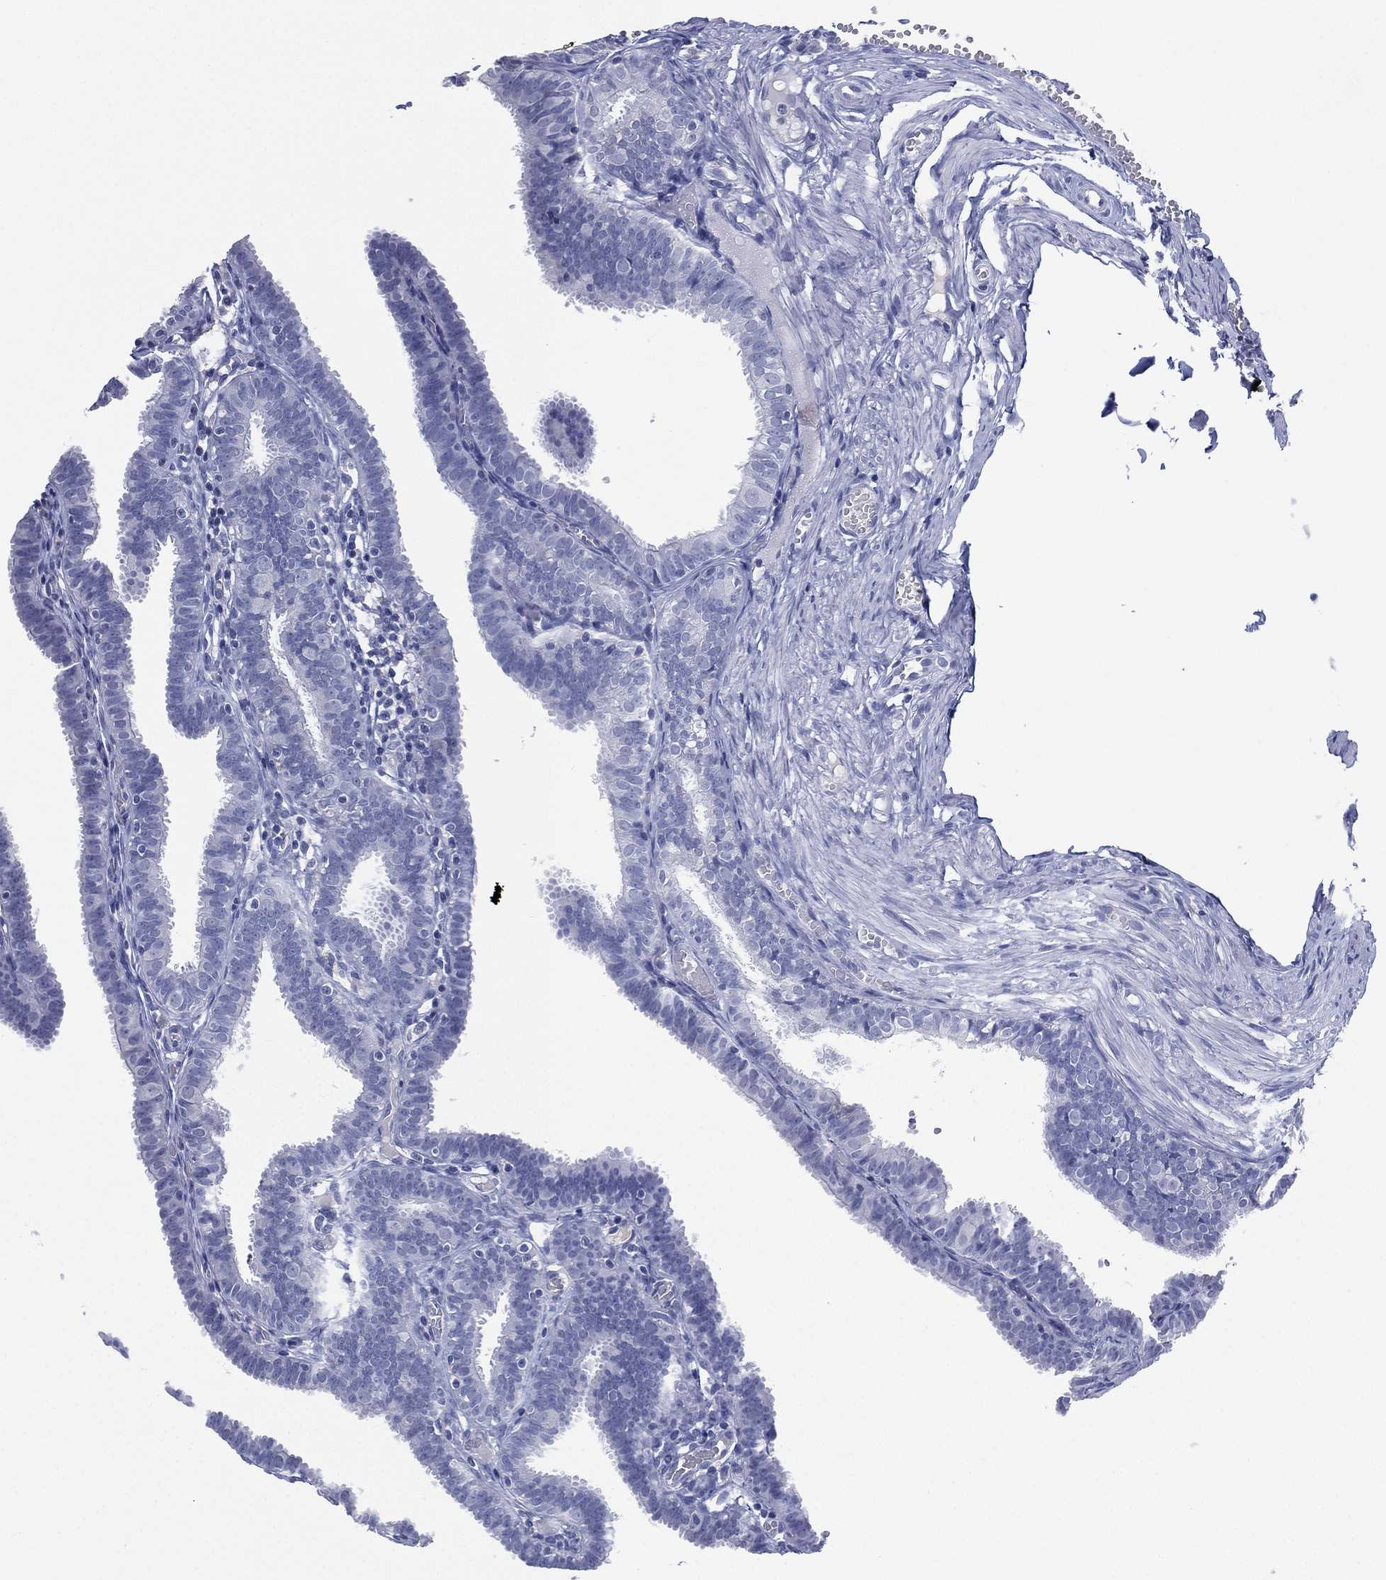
{"staining": {"intensity": "negative", "quantity": "none", "location": "none"}, "tissue": "fallopian tube", "cell_type": "Glandular cells", "image_type": "normal", "snomed": [{"axis": "morphology", "description": "Normal tissue, NOS"}, {"axis": "topography", "description": "Fallopian tube"}], "caption": "A photomicrograph of human fallopian tube is negative for staining in glandular cells. Brightfield microscopy of immunohistochemistry (IHC) stained with DAB (brown) and hematoxylin (blue), captured at high magnification.", "gene": "KRT35", "patient": {"sex": "female", "age": 25}}